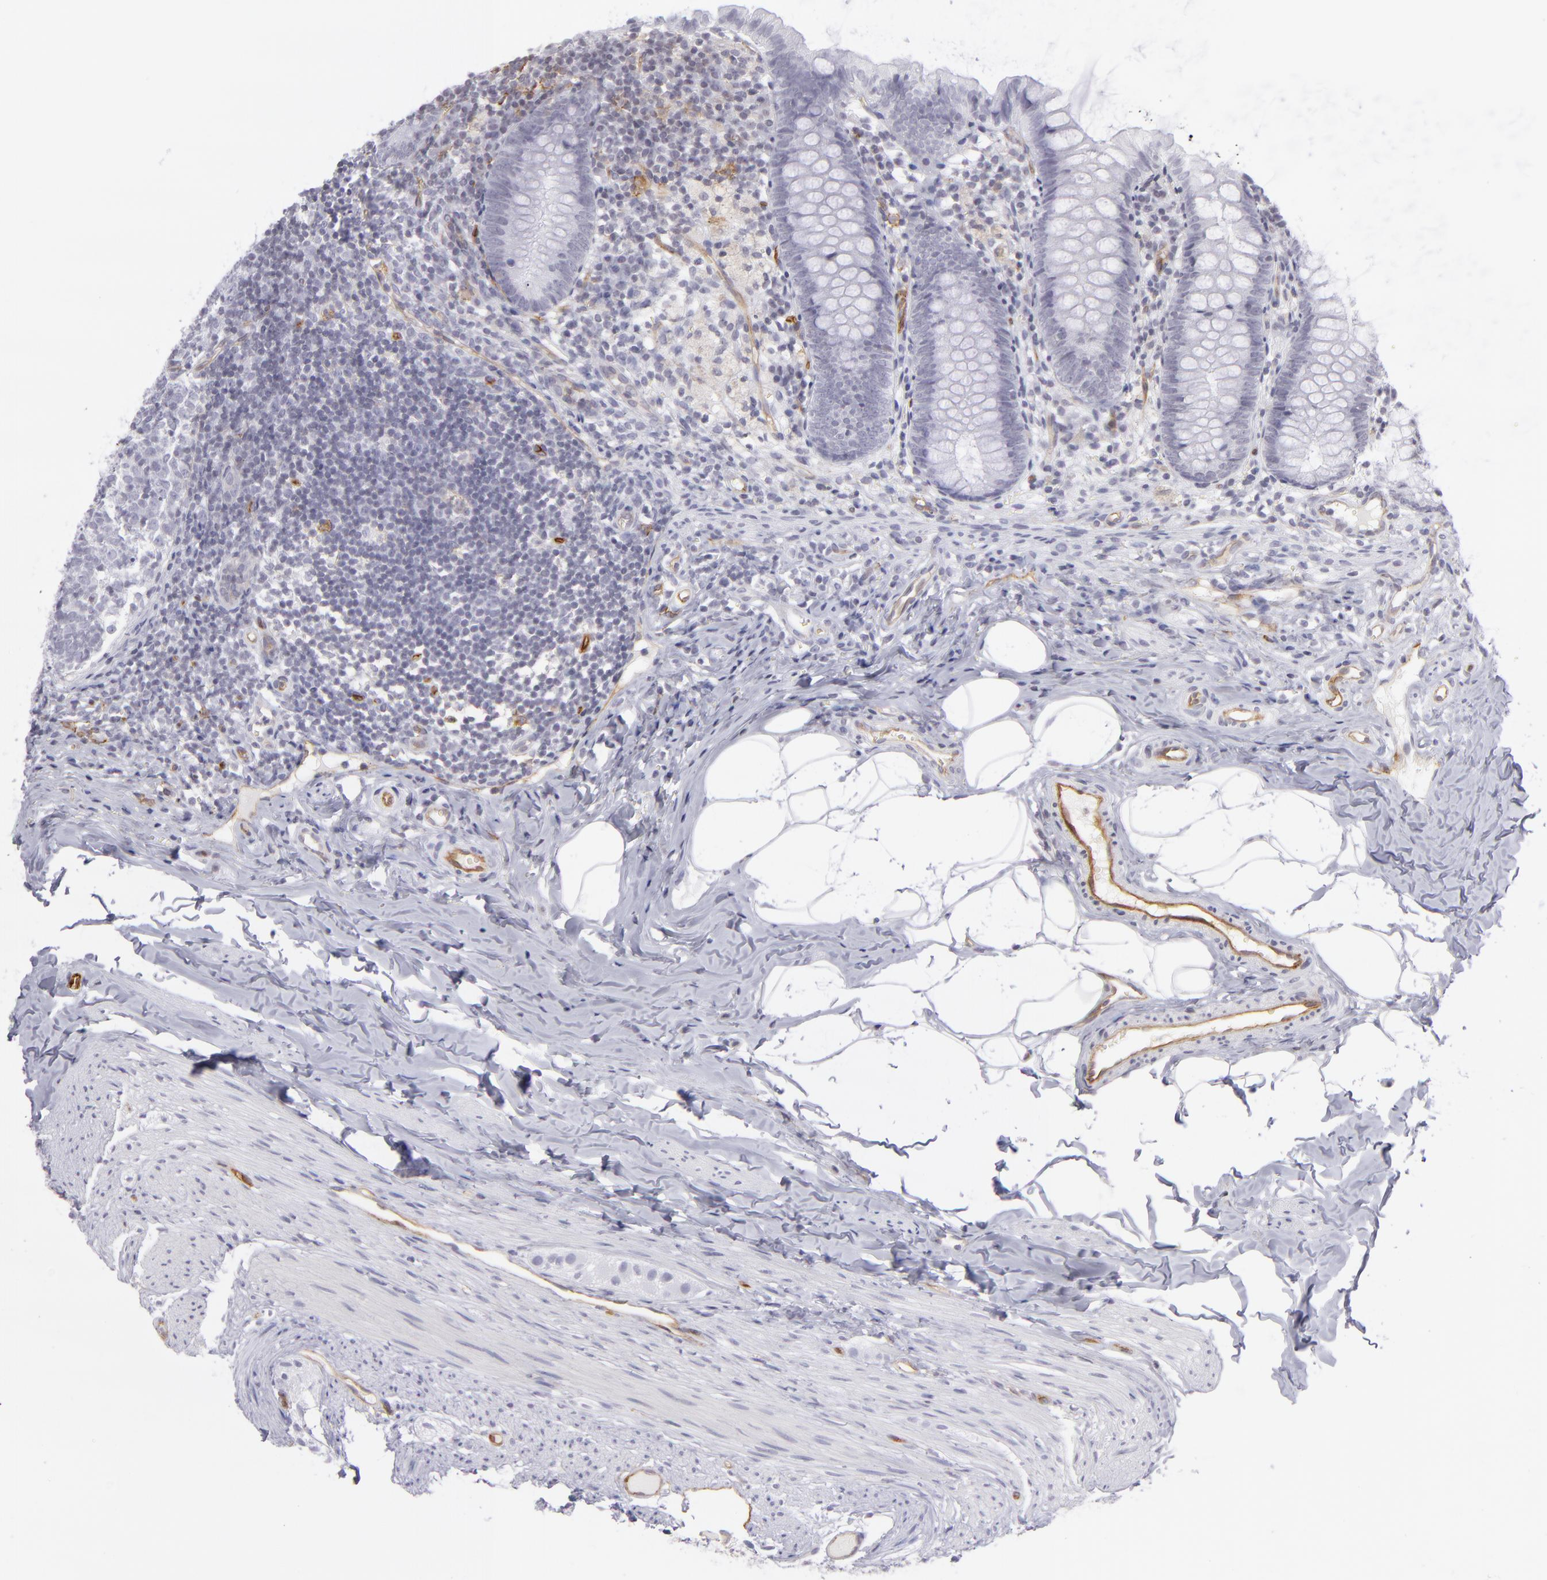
{"staining": {"intensity": "negative", "quantity": "none", "location": "none"}, "tissue": "appendix", "cell_type": "Glandular cells", "image_type": "normal", "snomed": [{"axis": "morphology", "description": "Normal tissue, NOS"}, {"axis": "topography", "description": "Appendix"}], "caption": "Histopathology image shows no protein positivity in glandular cells of normal appendix.", "gene": "THBD", "patient": {"sex": "female", "age": 9}}